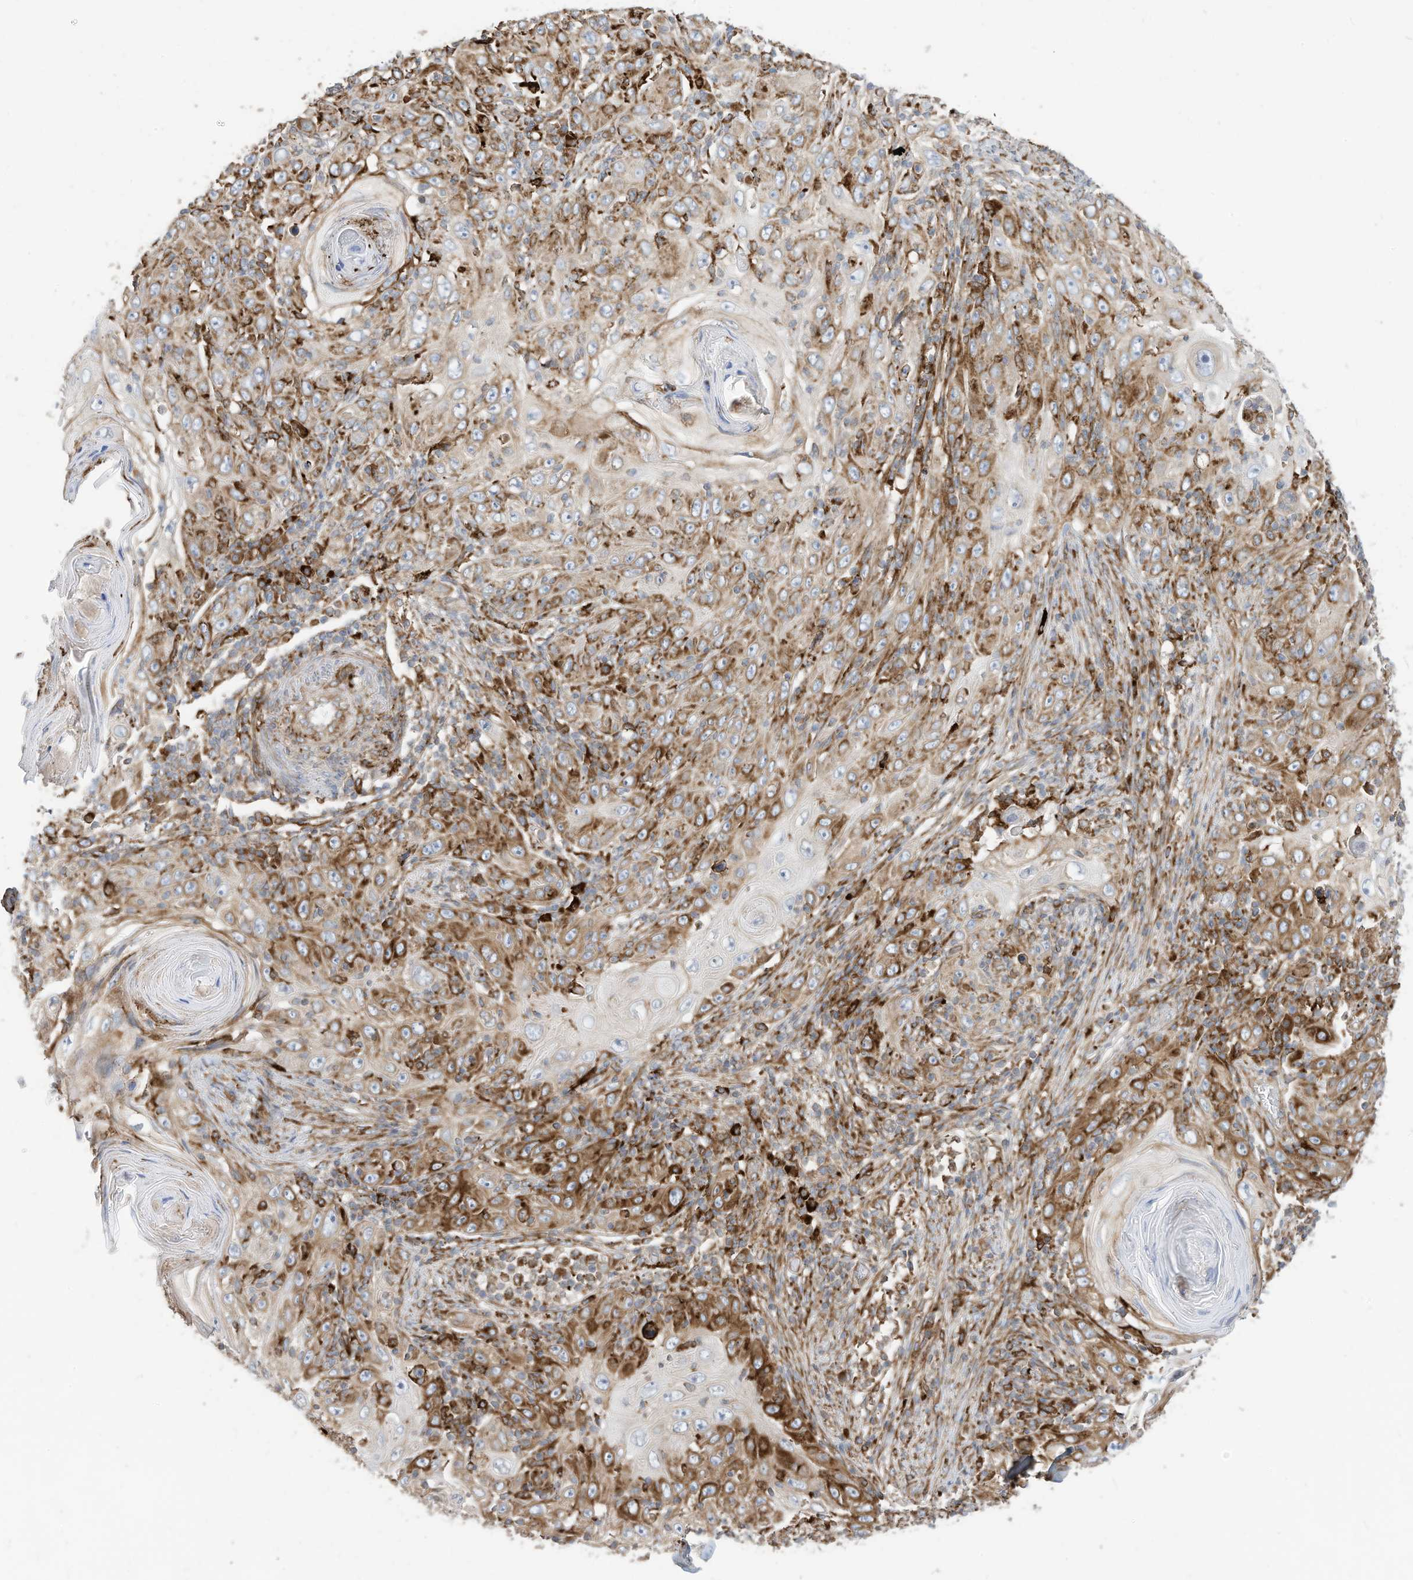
{"staining": {"intensity": "moderate", "quantity": ">75%", "location": "cytoplasmic/membranous"}, "tissue": "skin cancer", "cell_type": "Tumor cells", "image_type": "cancer", "snomed": [{"axis": "morphology", "description": "Squamous cell carcinoma, NOS"}, {"axis": "topography", "description": "Skin"}], "caption": "Brown immunohistochemical staining in human skin cancer displays moderate cytoplasmic/membranous staining in about >75% of tumor cells. Nuclei are stained in blue.", "gene": "TRNAU1AP", "patient": {"sex": "female", "age": 88}}